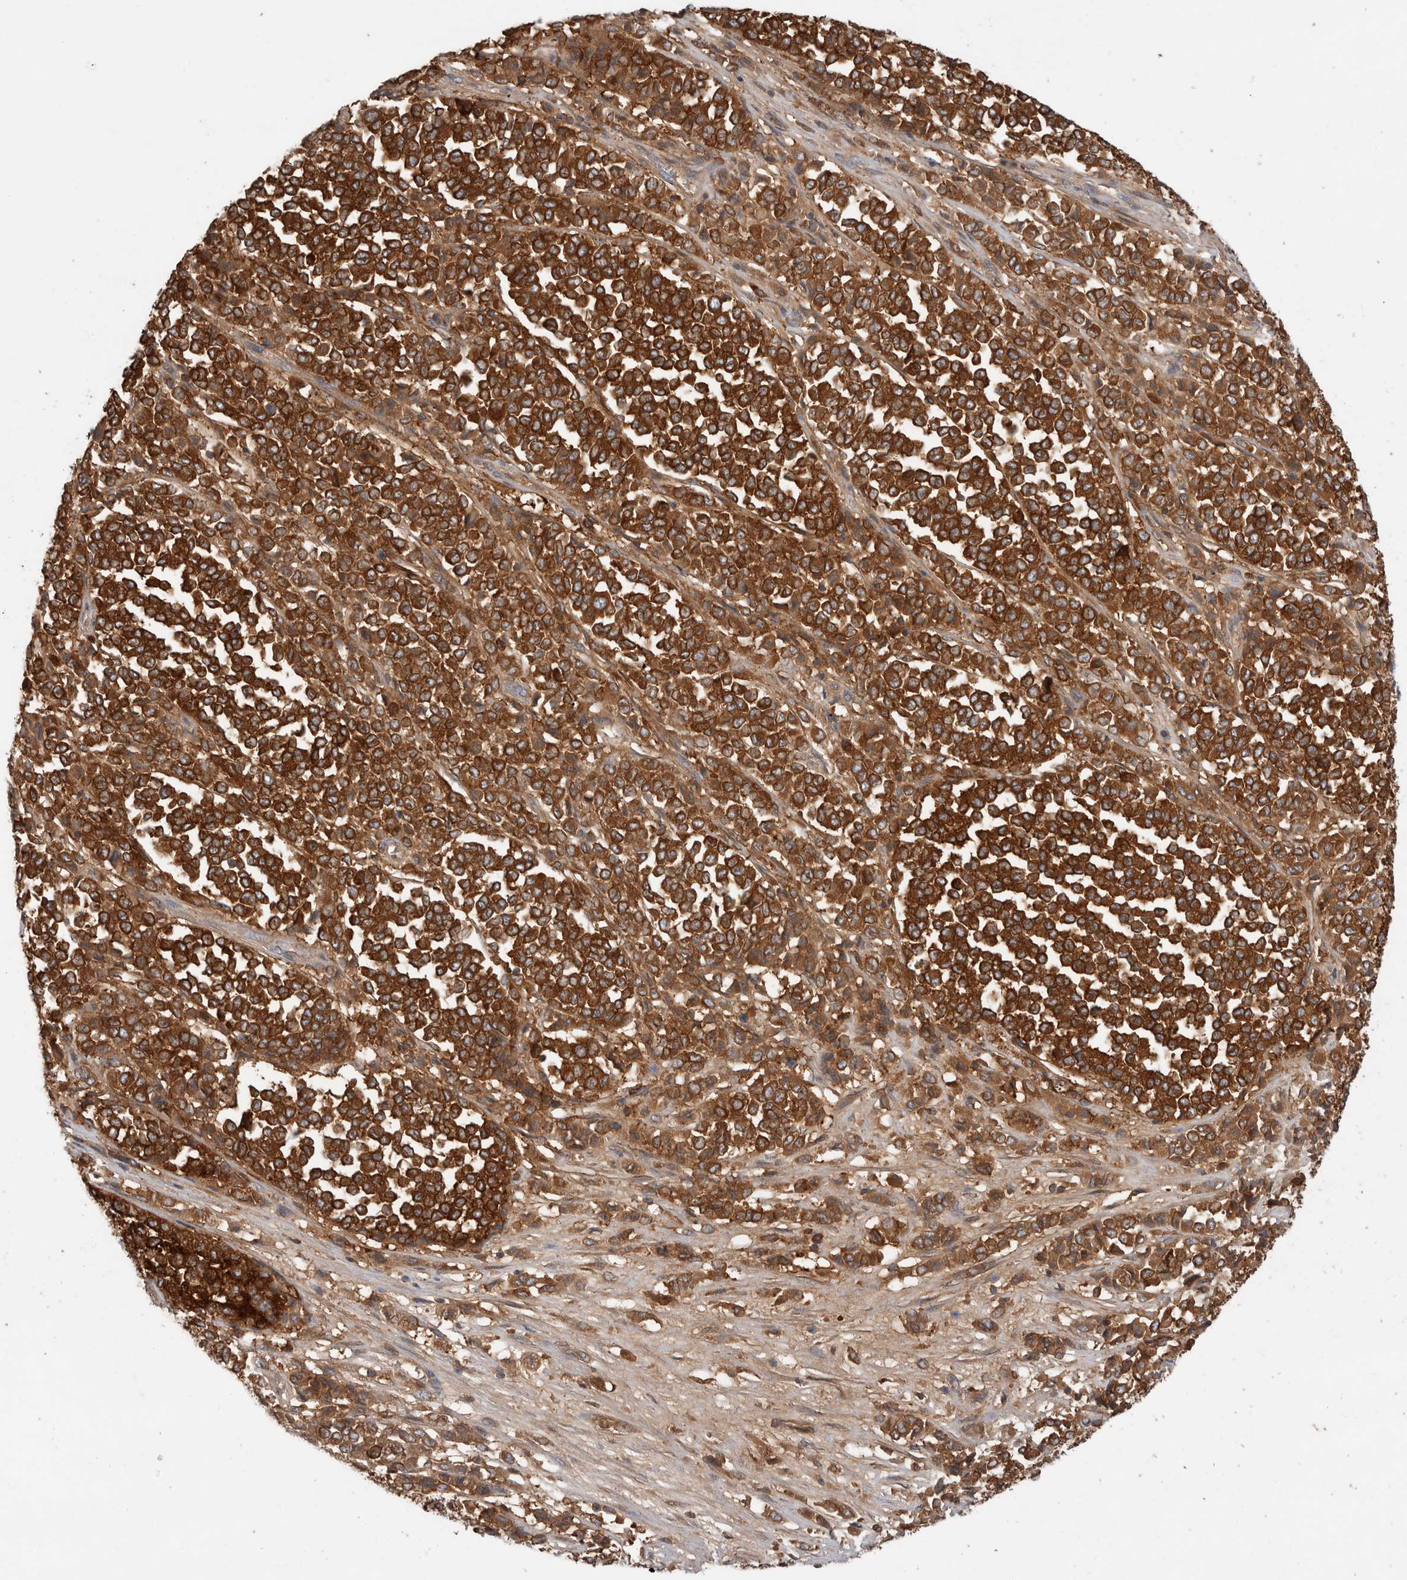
{"staining": {"intensity": "strong", "quantity": ">75%", "location": "cytoplasmic/membranous"}, "tissue": "melanoma", "cell_type": "Tumor cells", "image_type": "cancer", "snomed": [{"axis": "morphology", "description": "Malignant melanoma, Metastatic site"}, {"axis": "topography", "description": "Pancreas"}], "caption": "Malignant melanoma (metastatic site) was stained to show a protein in brown. There is high levels of strong cytoplasmic/membranous staining in approximately >75% of tumor cells.", "gene": "KLHL14", "patient": {"sex": "female", "age": 30}}